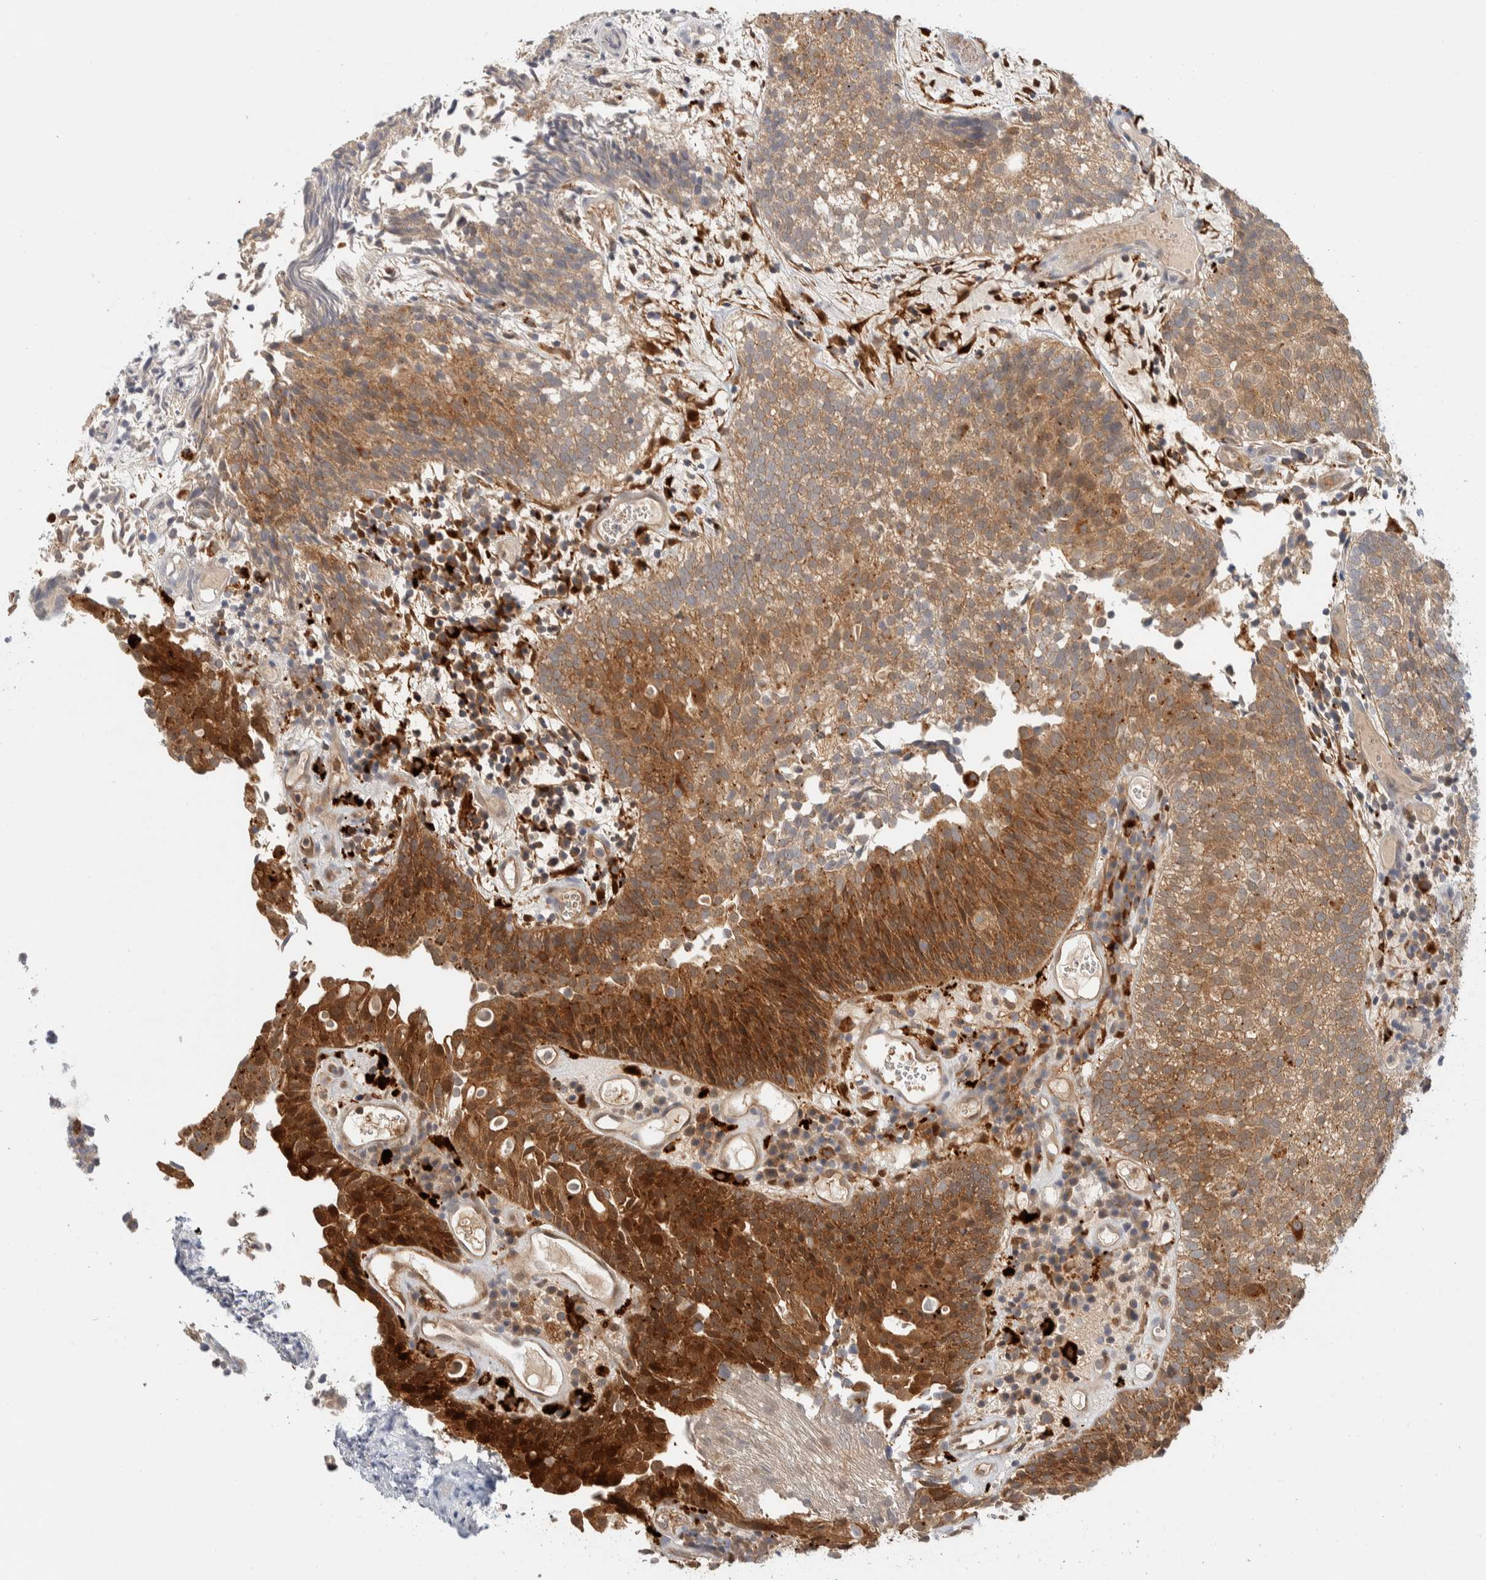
{"staining": {"intensity": "strong", "quantity": ">75%", "location": "cytoplasmic/membranous,nuclear"}, "tissue": "urothelial cancer", "cell_type": "Tumor cells", "image_type": "cancer", "snomed": [{"axis": "morphology", "description": "Urothelial carcinoma, Low grade"}, {"axis": "topography", "description": "Urinary bladder"}], "caption": "This micrograph displays IHC staining of urothelial cancer, with high strong cytoplasmic/membranous and nuclear expression in about >75% of tumor cells.", "gene": "GCLM", "patient": {"sex": "male", "age": 86}}